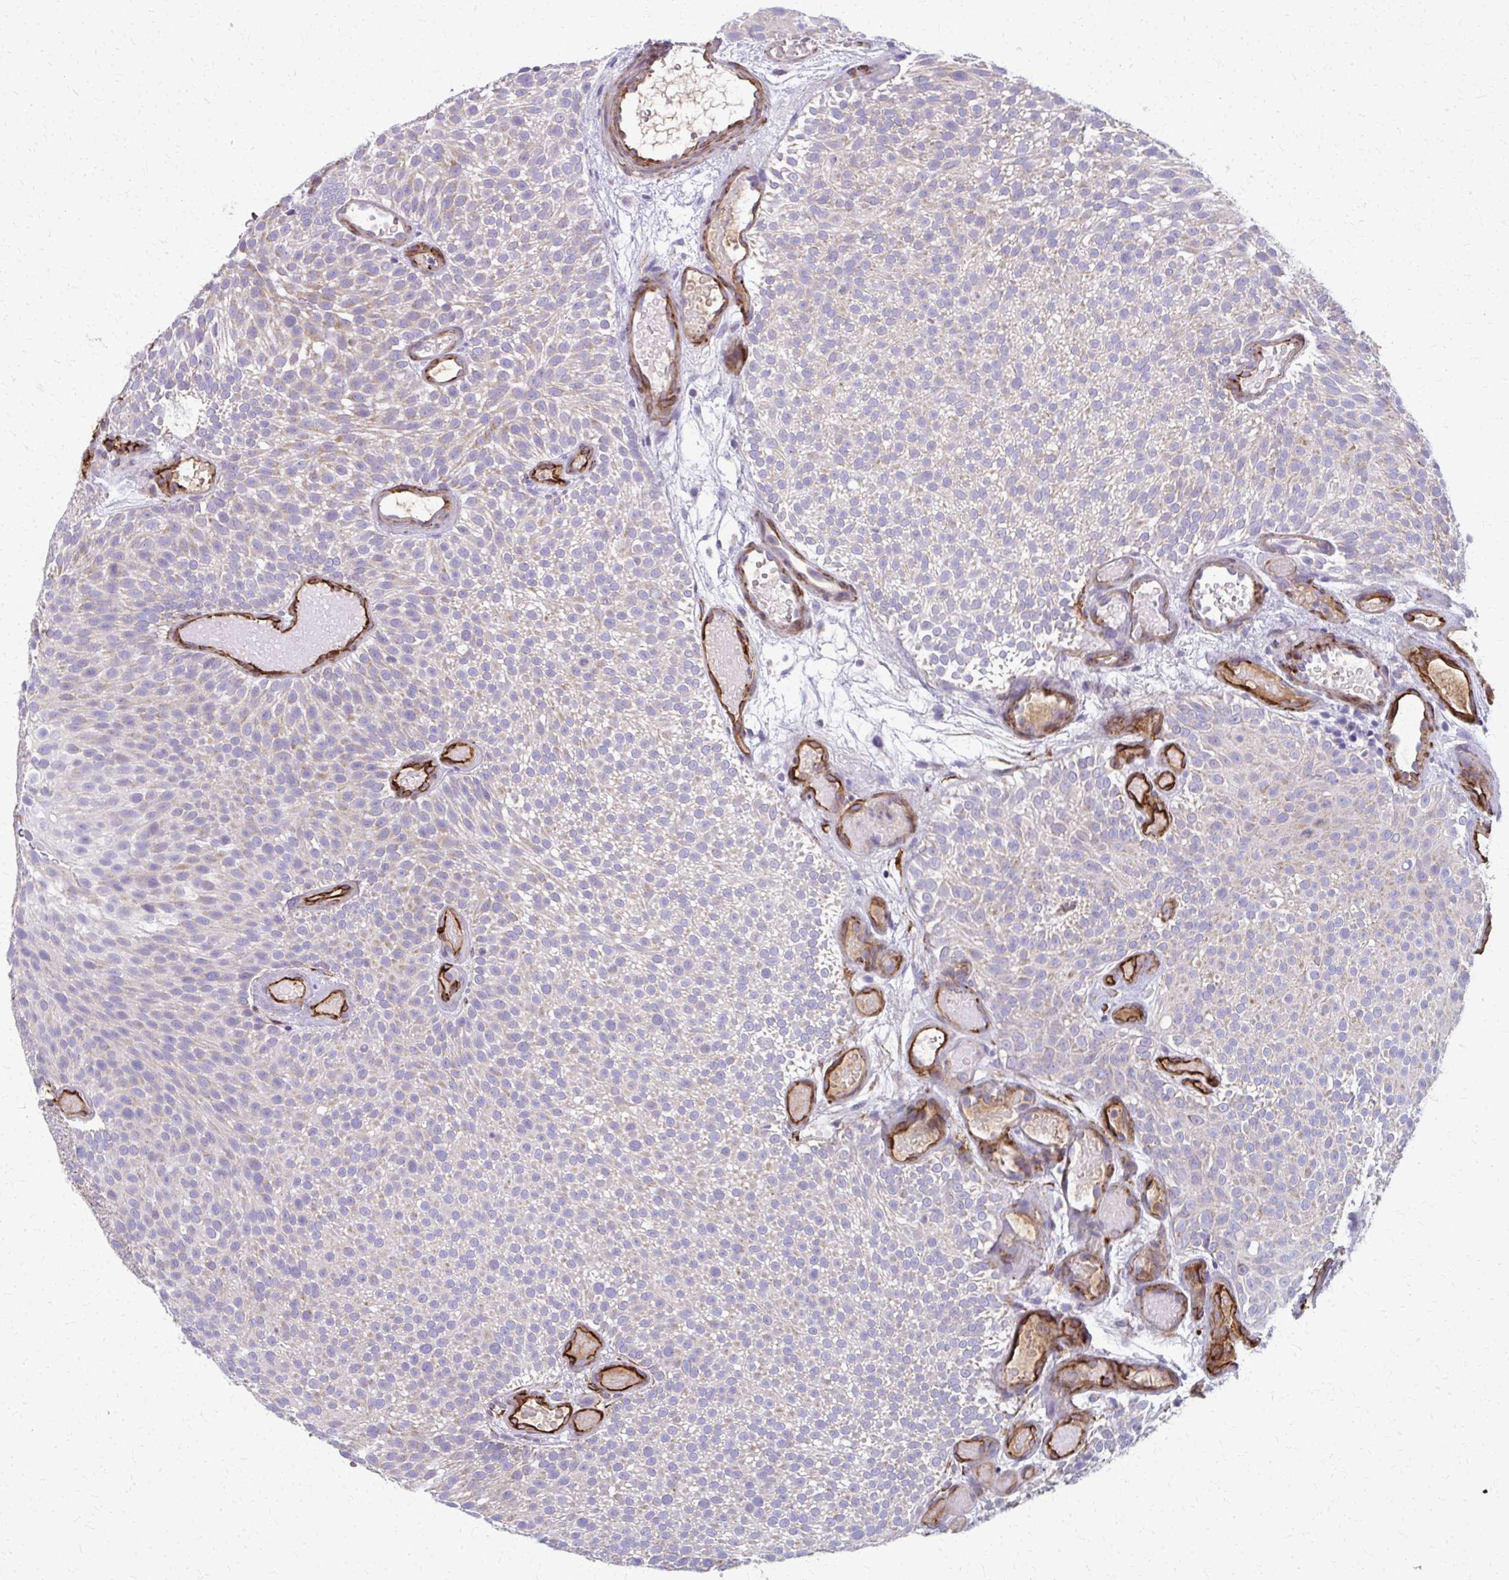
{"staining": {"intensity": "weak", "quantity": "25%-75%", "location": "cytoplasmic/membranous"}, "tissue": "urothelial cancer", "cell_type": "Tumor cells", "image_type": "cancer", "snomed": [{"axis": "morphology", "description": "Urothelial carcinoma, Low grade"}, {"axis": "topography", "description": "Urinary bladder"}], "caption": "The micrograph demonstrates immunohistochemical staining of urothelial cancer. There is weak cytoplasmic/membranous positivity is identified in about 25%-75% of tumor cells.", "gene": "ADIPOQ", "patient": {"sex": "male", "age": 78}}